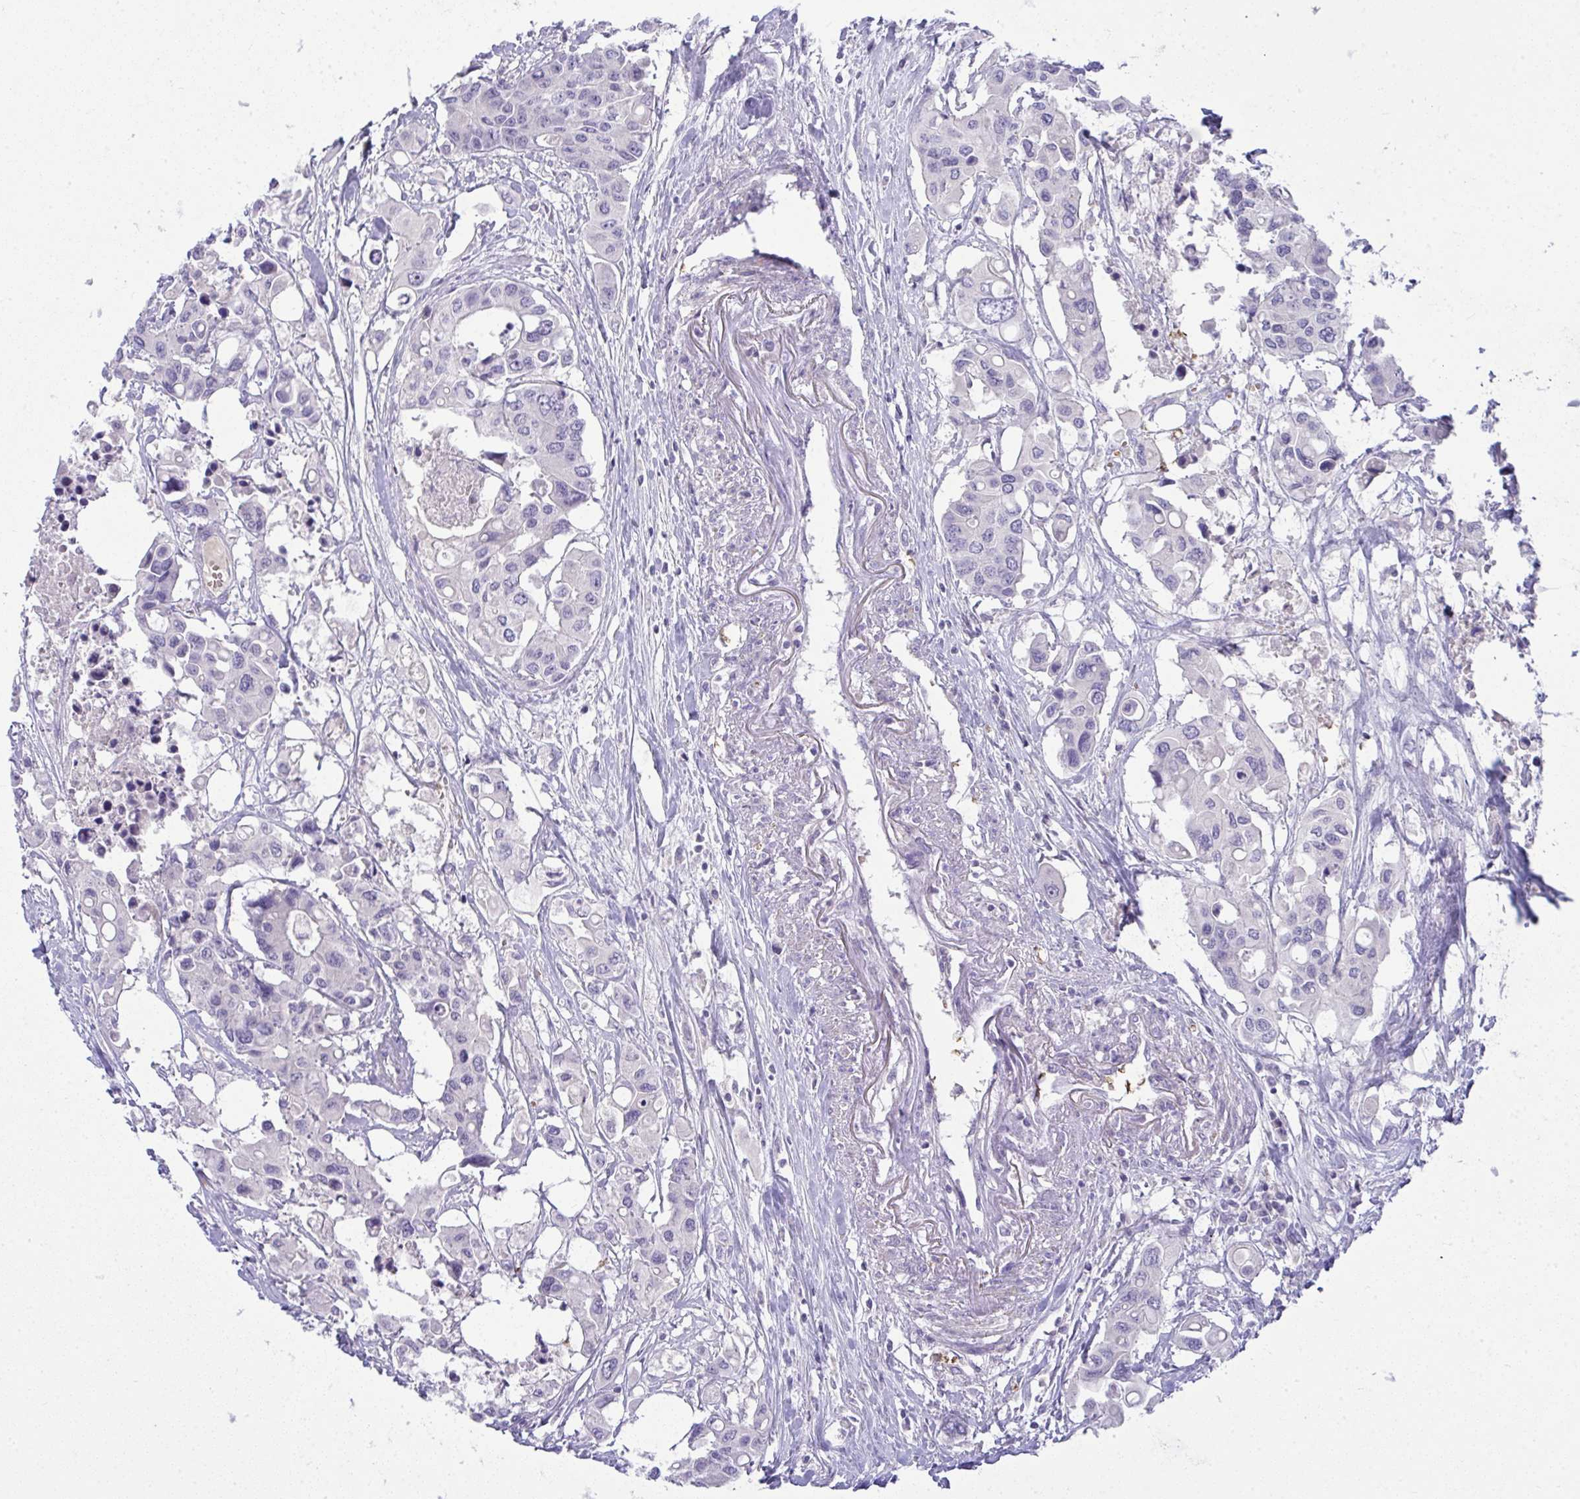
{"staining": {"intensity": "negative", "quantity": "none", "location": "none"}, "tissue": "colorectal cancer", "cell_type": "Tumor cells", "image_type": "cancer", "snomed": [{"axis": "morphology", "description": "Adenocarcinoma, NOS"}, {"axis": "topography", "description": "Colon"}], "caption": "This is an IHC histopathology image of human adenocarcinoma (colorectal). There is no staining in tumor cells.", "gene": "SPTB", "patient": {"sex": "male", "age": 77}}